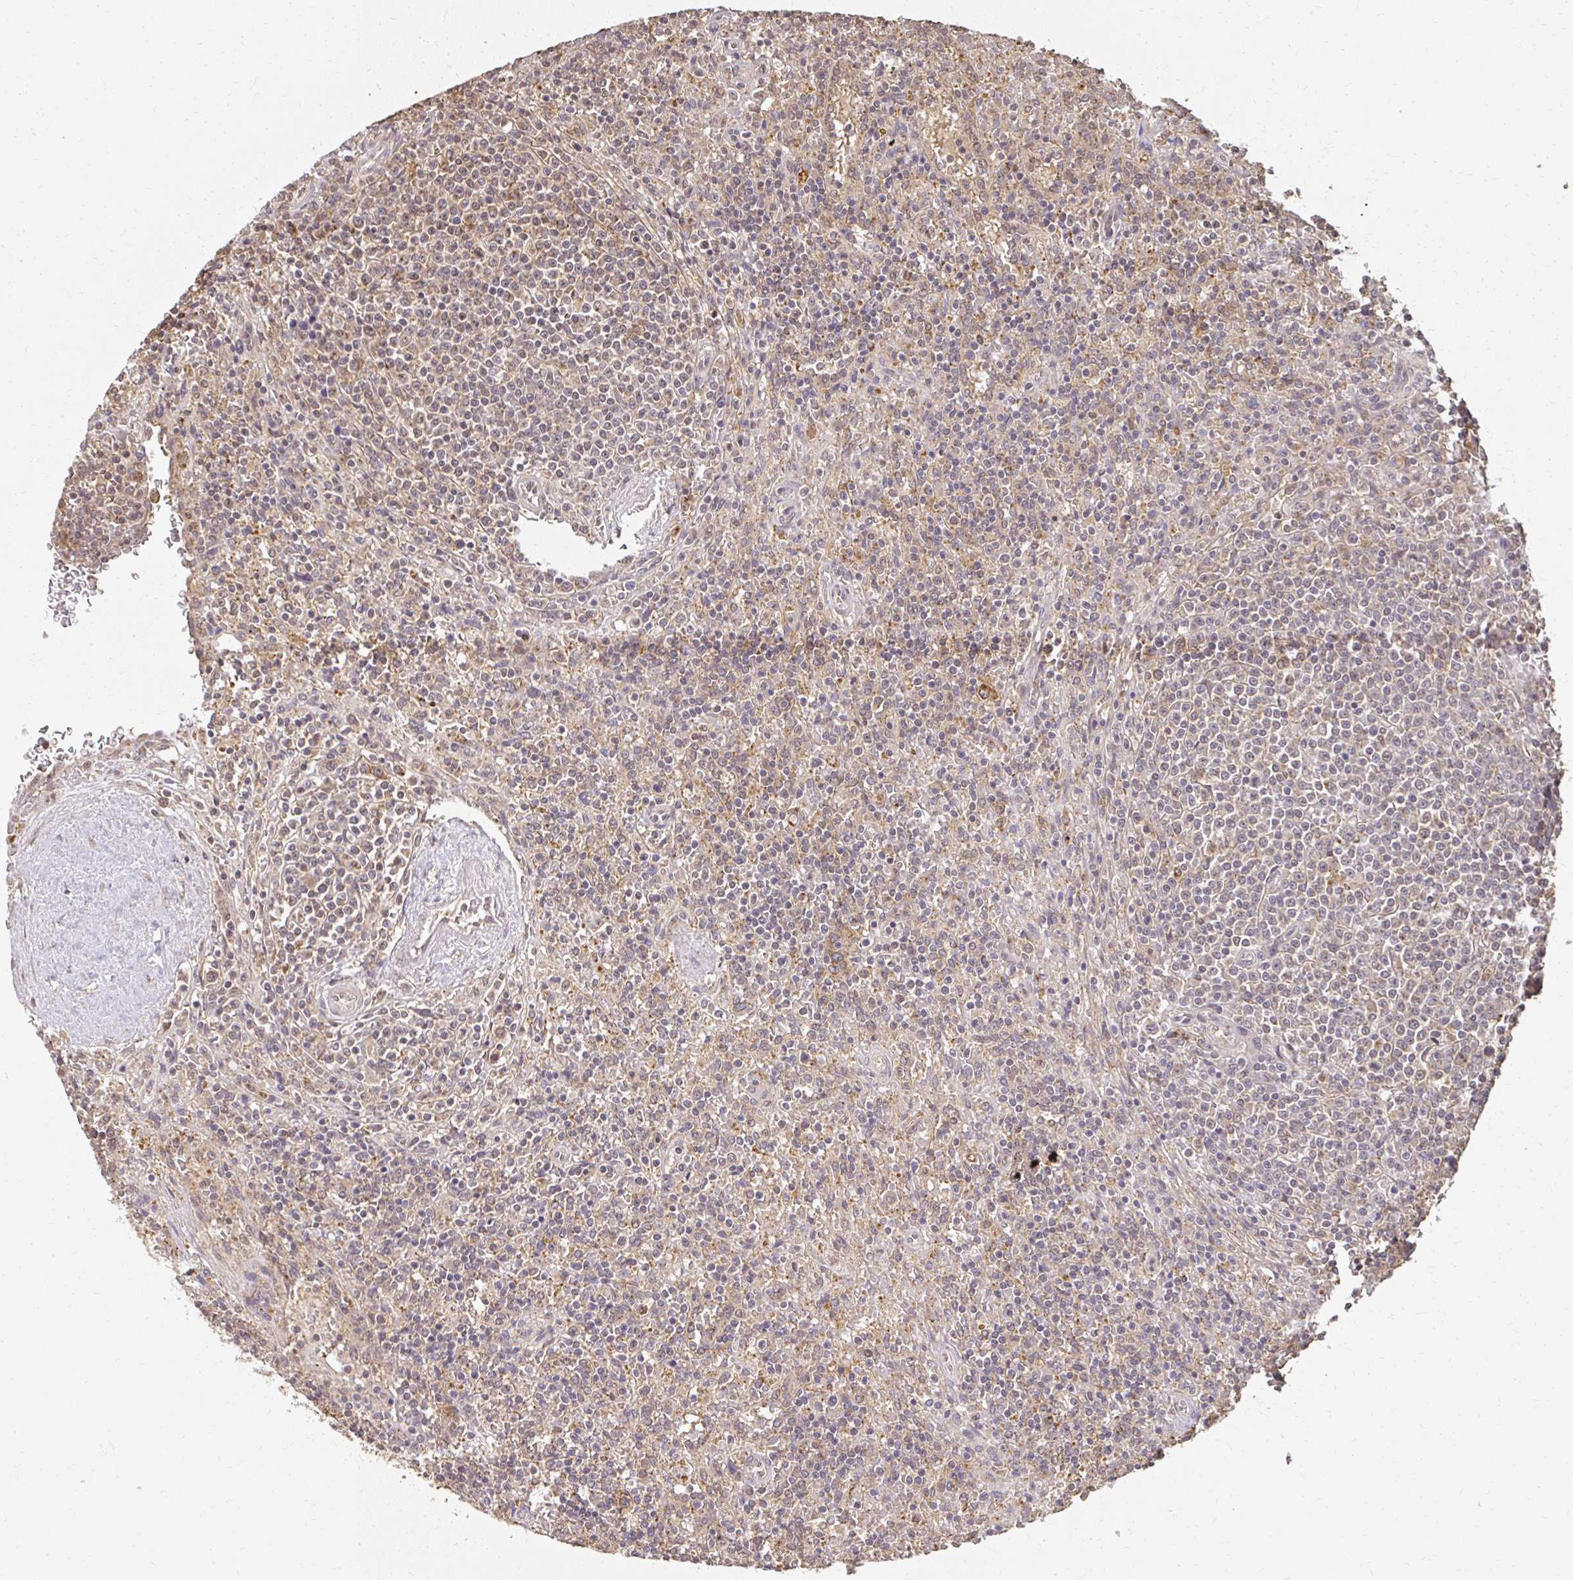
{"staining": {"intensity": "negative", "quantity": "none", "location": "none"}, "tissue": "lymphoma", "cell_type": "Tumor cells", "image_type": "cancer", "snomed": [{"axis": "morphology", "description": "Malignant lymphoma, non-Hodgkin's type, Low grade"}, {"axis": "topography", "description": "Spleen"}], "caption": "Tumor cells show no significant positivity in lymphoma.", "gene": "LARS2", "patient": {"sex": "male", "age": 67}}